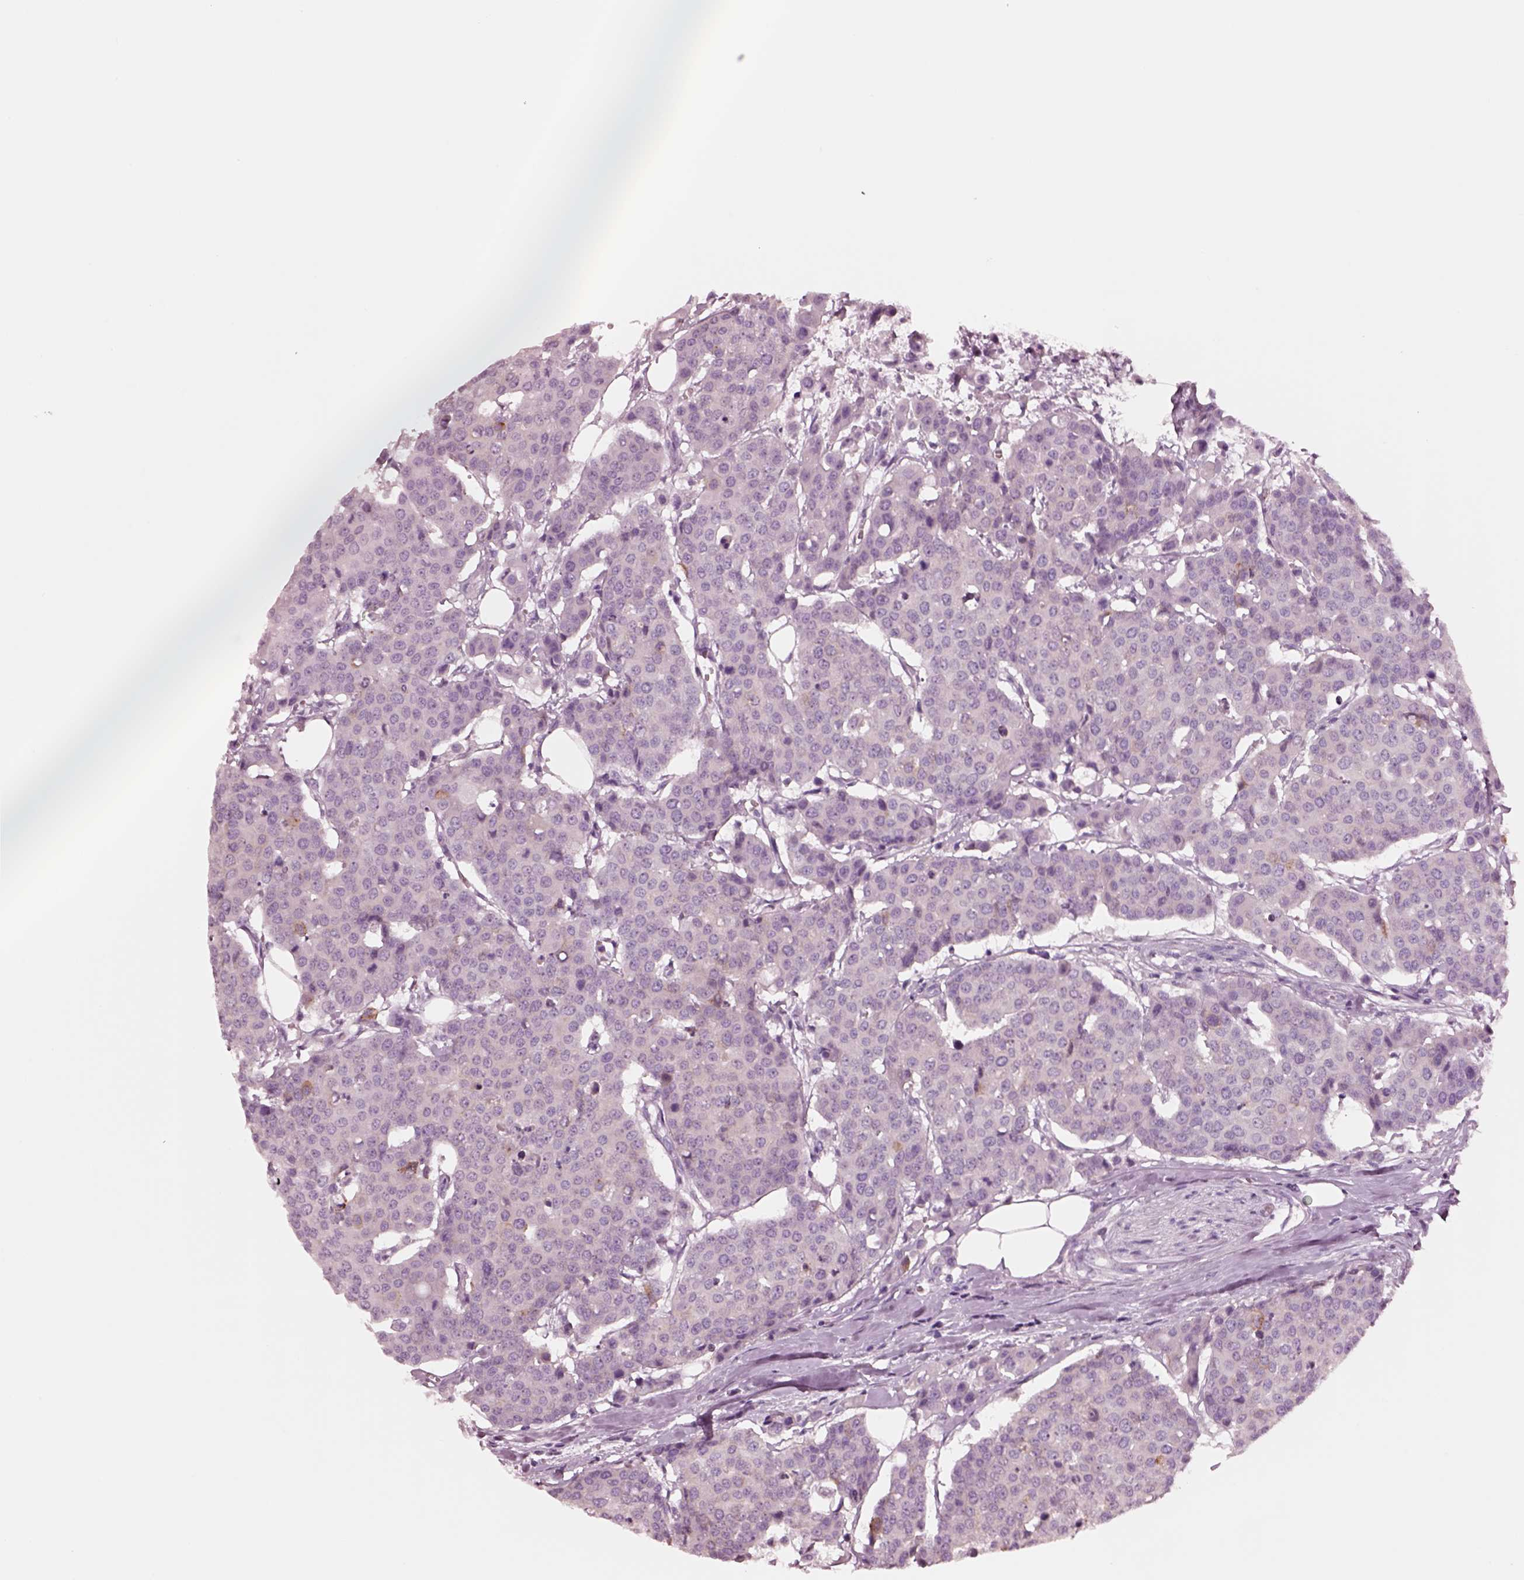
{"staining": {"intensity": "negative", "quantity": "none", "location": "none"}, "tissue": "carcinoid", "cell_type": "Tumor cells", "image_type": "cancer", "snomed": [{"axis": "morphology", "description": "Carcinoid, malignant, NOS"}, {"axis": "topography", "description": "Colon"}], "caption": "DAB immunohistochemical staining of carcinoid demonstrates no significant positivity in tumor cells. (Brightfield microscopy of DAB (3,3'-diaminobenzidine) immunohistochemistry (IHC) at high magnification).", "gene": "NMRK2", "patient": {"sex": "male", "age": 81}}